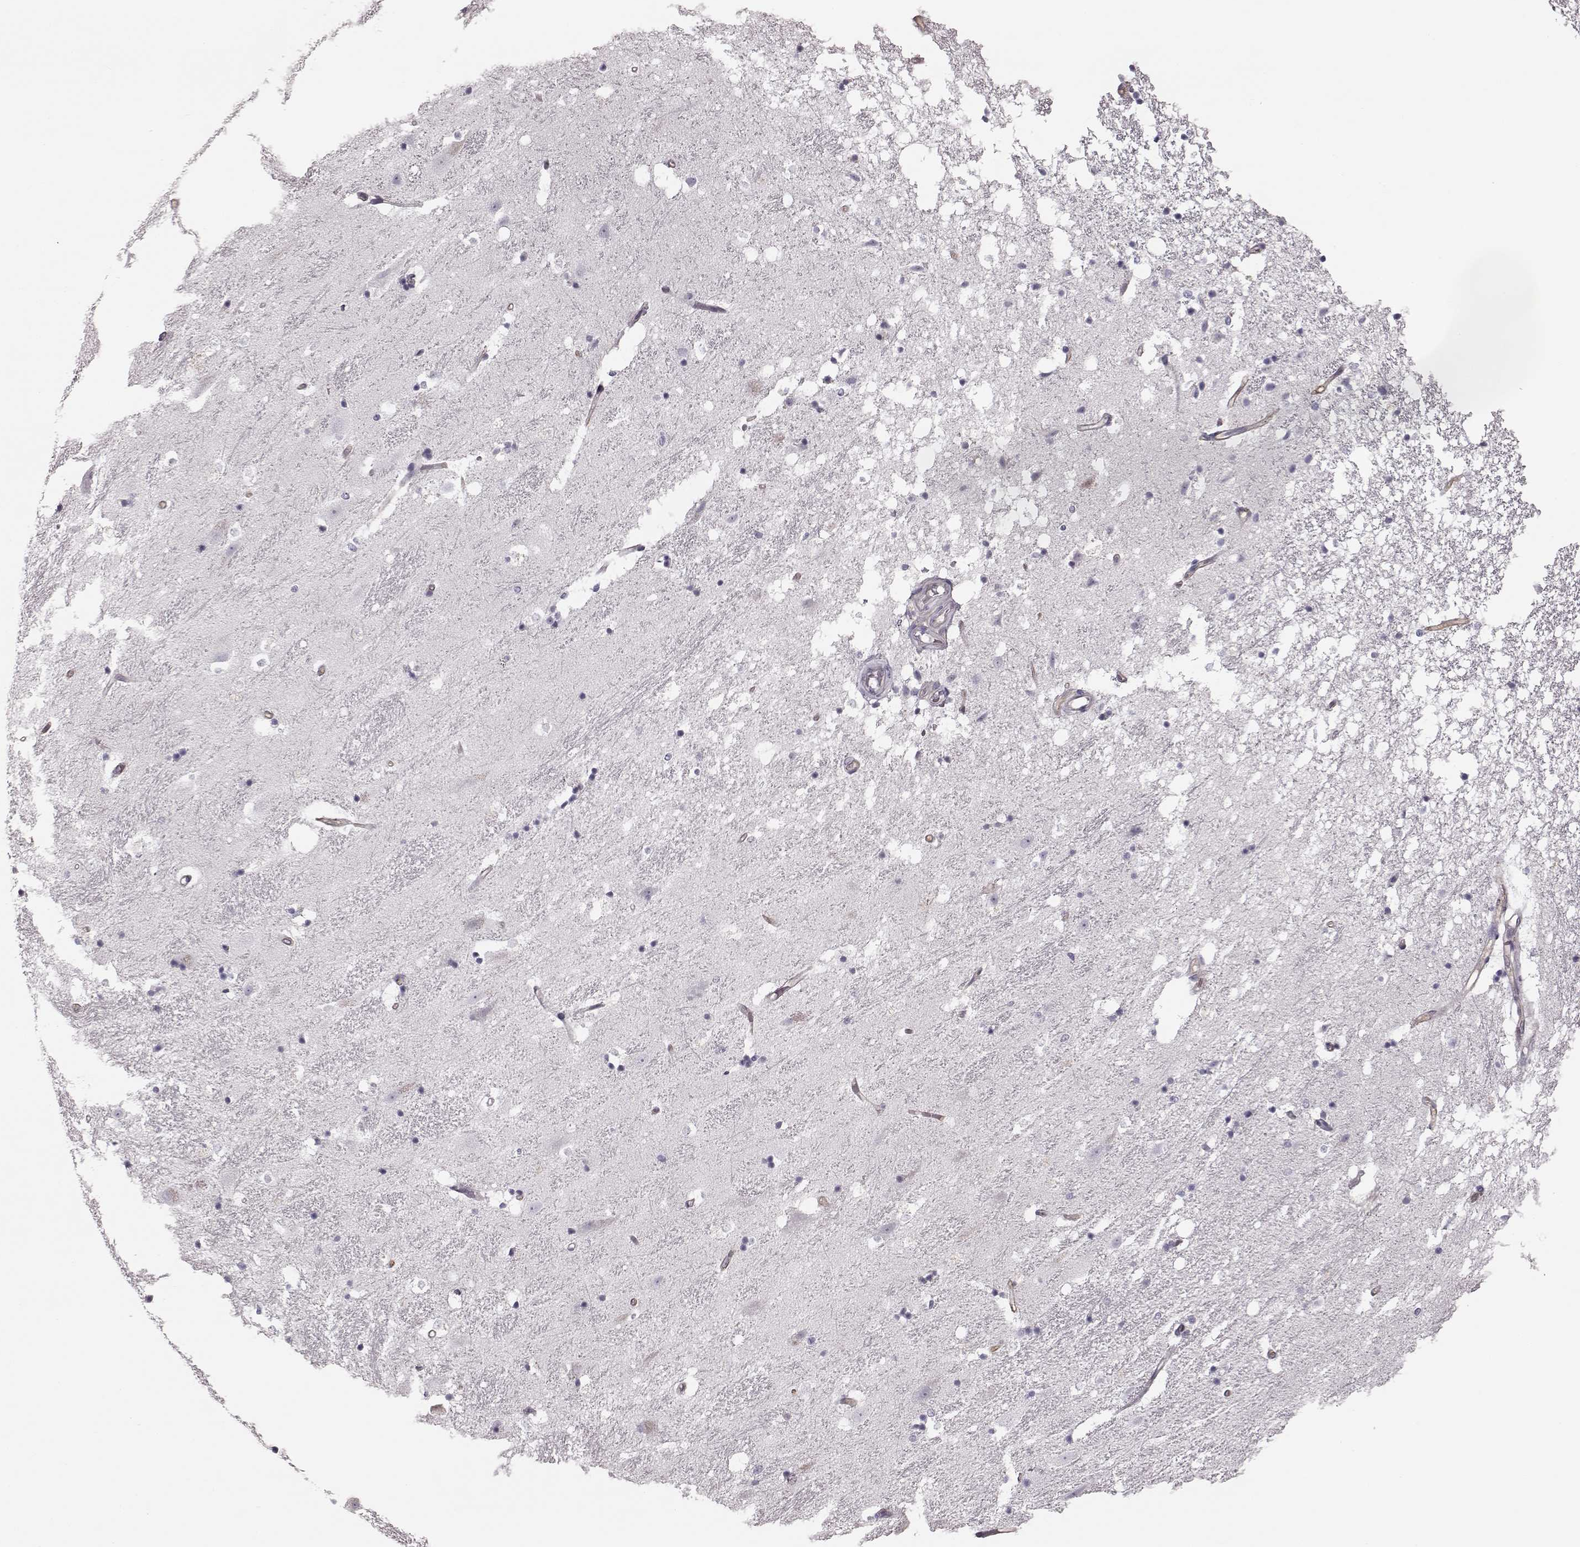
{"staining": {"intensity": "negative", "quantity": "none", "location": "none"}, "tissue": "hippocampus", "cell_type": "Glial cells", "image_type": "normal", "snomed": [{"axis": "morphology", "description": "Normal tissue, NOS"}, {"axis": "topography", "description": "Hippocampus"}], "caption": "Immunohistochemistry (IHC) of unremarkable human hippocampus reveals no positivity in glial cells. (Stains: DAB (3,3'-diaminobenzidine) immunohistochemistry (IHC) with hematoxylin counter stain, Microscopy: brightfield microscopy at high magnification).", "gene": "EIF4E1B", "patient": {"sex": "male", "age": 49}}